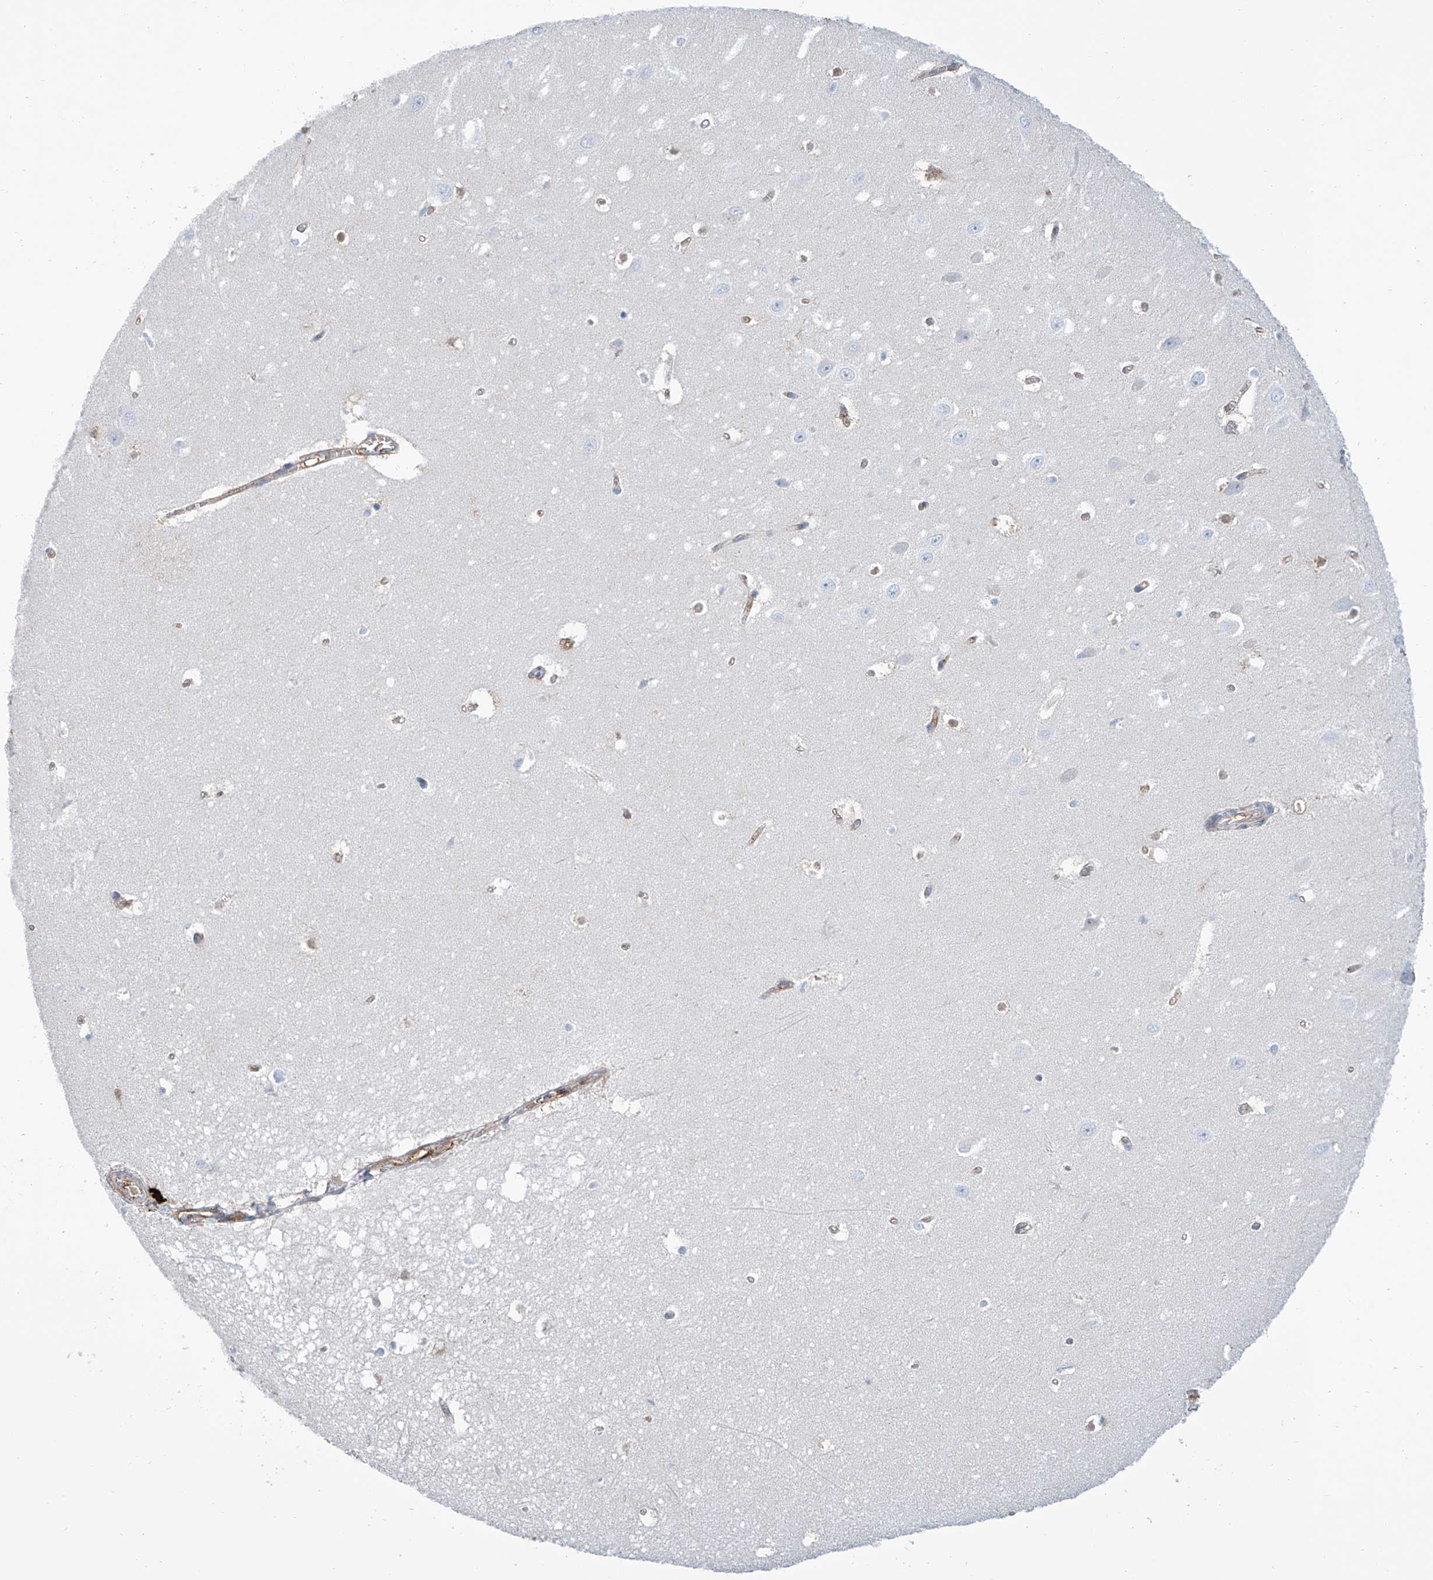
{"staining": {"intensity": "negative", "quantity": "none", "location": "none"}, "tissue": "hippocampus", "cell_type": "Glial cells", "image_type": "normal", "snomed": [{"axis": "morphology", "description": "Normal tissue, NOS"}, {"axis": "topography", "description": "Hippocampus"}], "caption": "Immunohistochemistry (IHC) photomicrograph of normal human hippocampus stained for a protein (brown), which exhibits no staining in glial cells. Nuclei are stained in blue.", "gene": "GPT", "patient": {"sex": "female", "age": 64}}